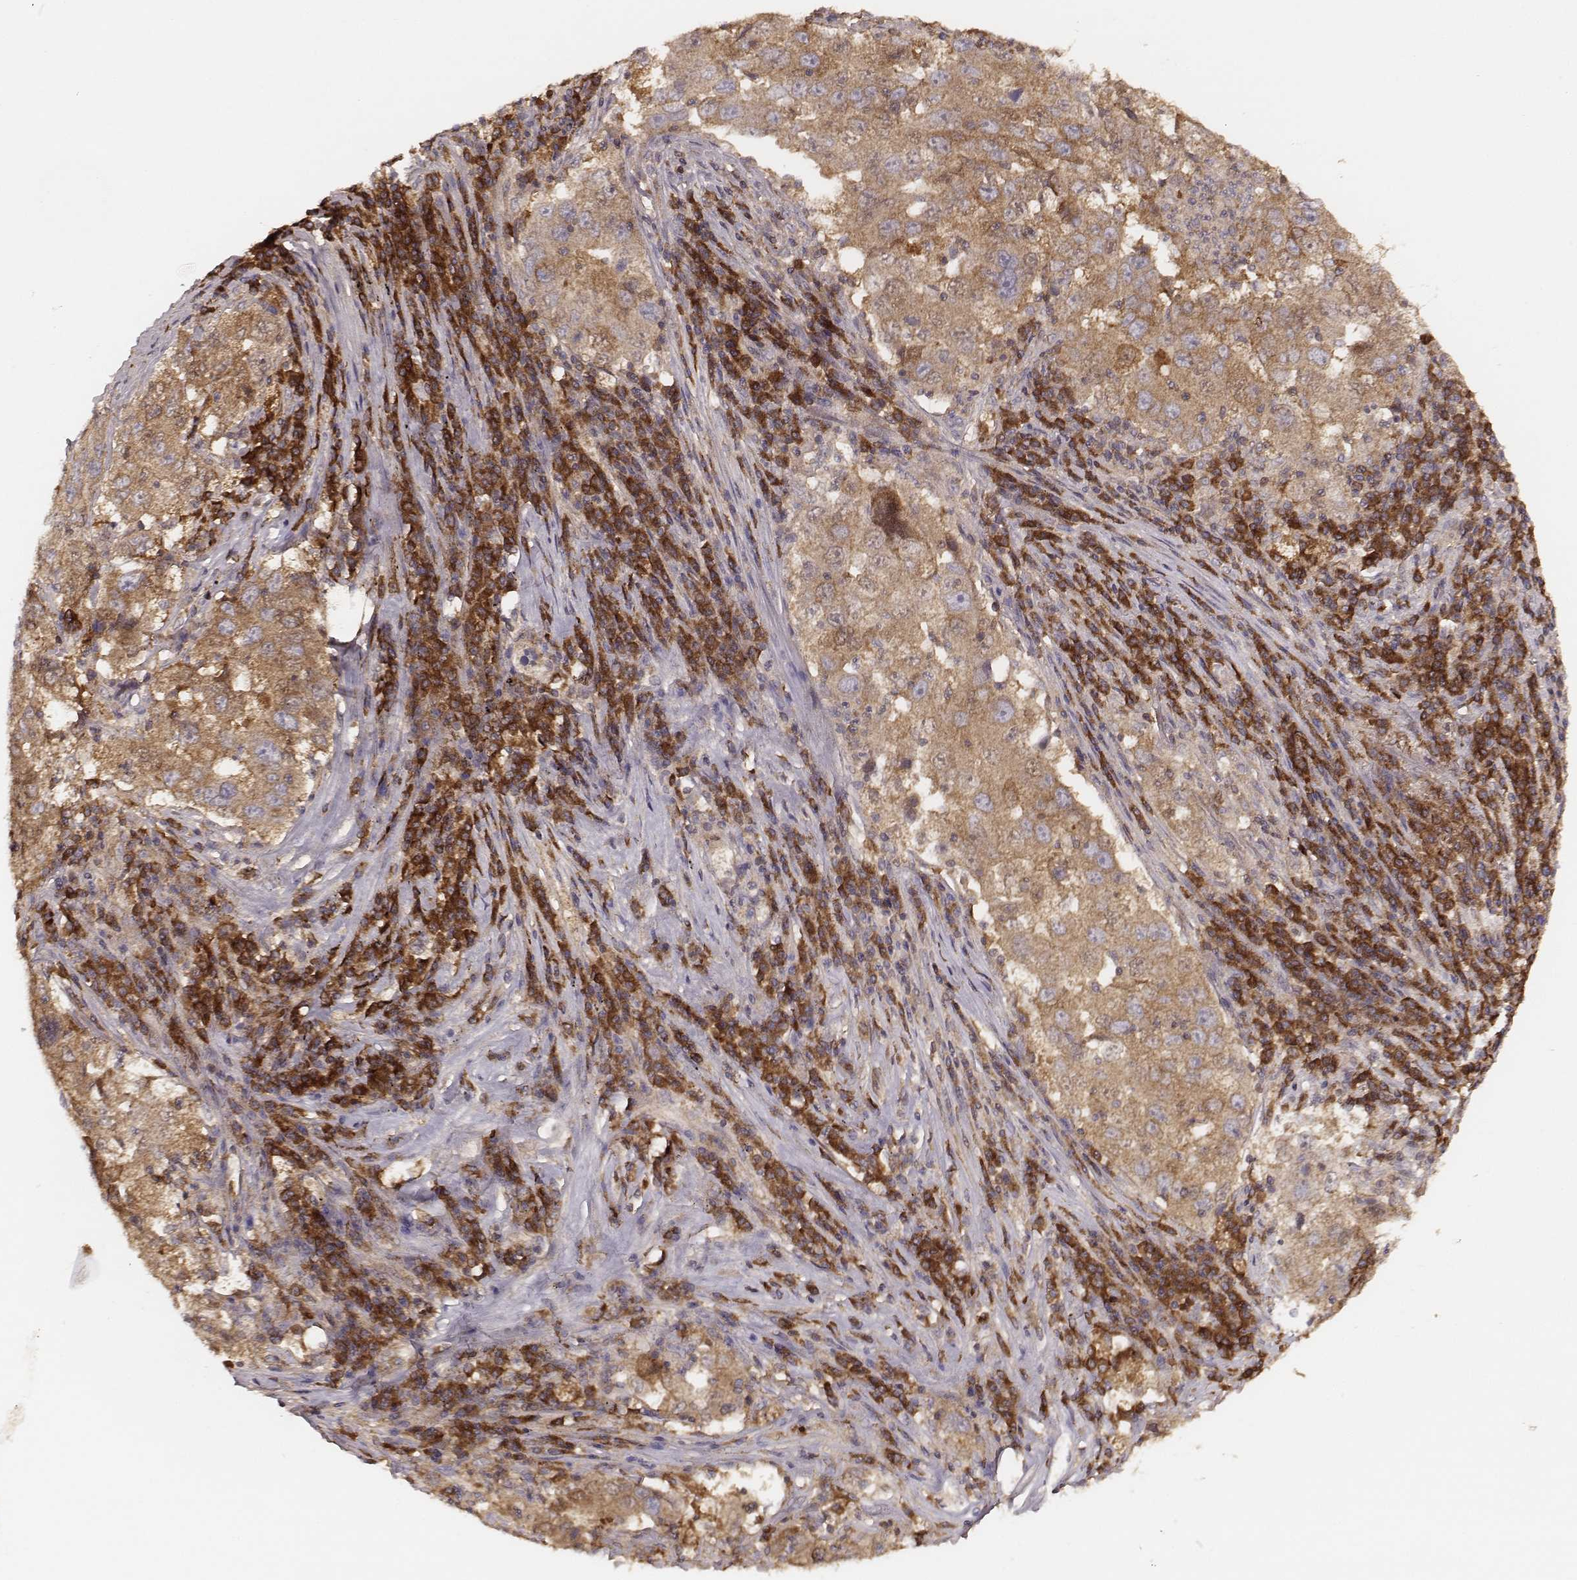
{"staining": {"intensity": "moderate", "quantity": ">75%", "location": "cytoplasmic/membranous"}, "tissue": "lung cancer", "cell_type": "Tumor cells", "image_type": "cancer", "snomed": [{"axis": "morphology", "description": "Adenocarcinoma, NOS"}, {"axis": "topography", "description": "Lung"}], "caption": "Lung cancer (adenocarcinoma) tissue exhibits moderate cytoplasmic/membranous positivity in approximately >75% of tumor cells, visualized by immunohistochemistry. Nuclei are stained in blue.", "gene": "CARS1", "patient": {"sex": "male", "age": 73}}